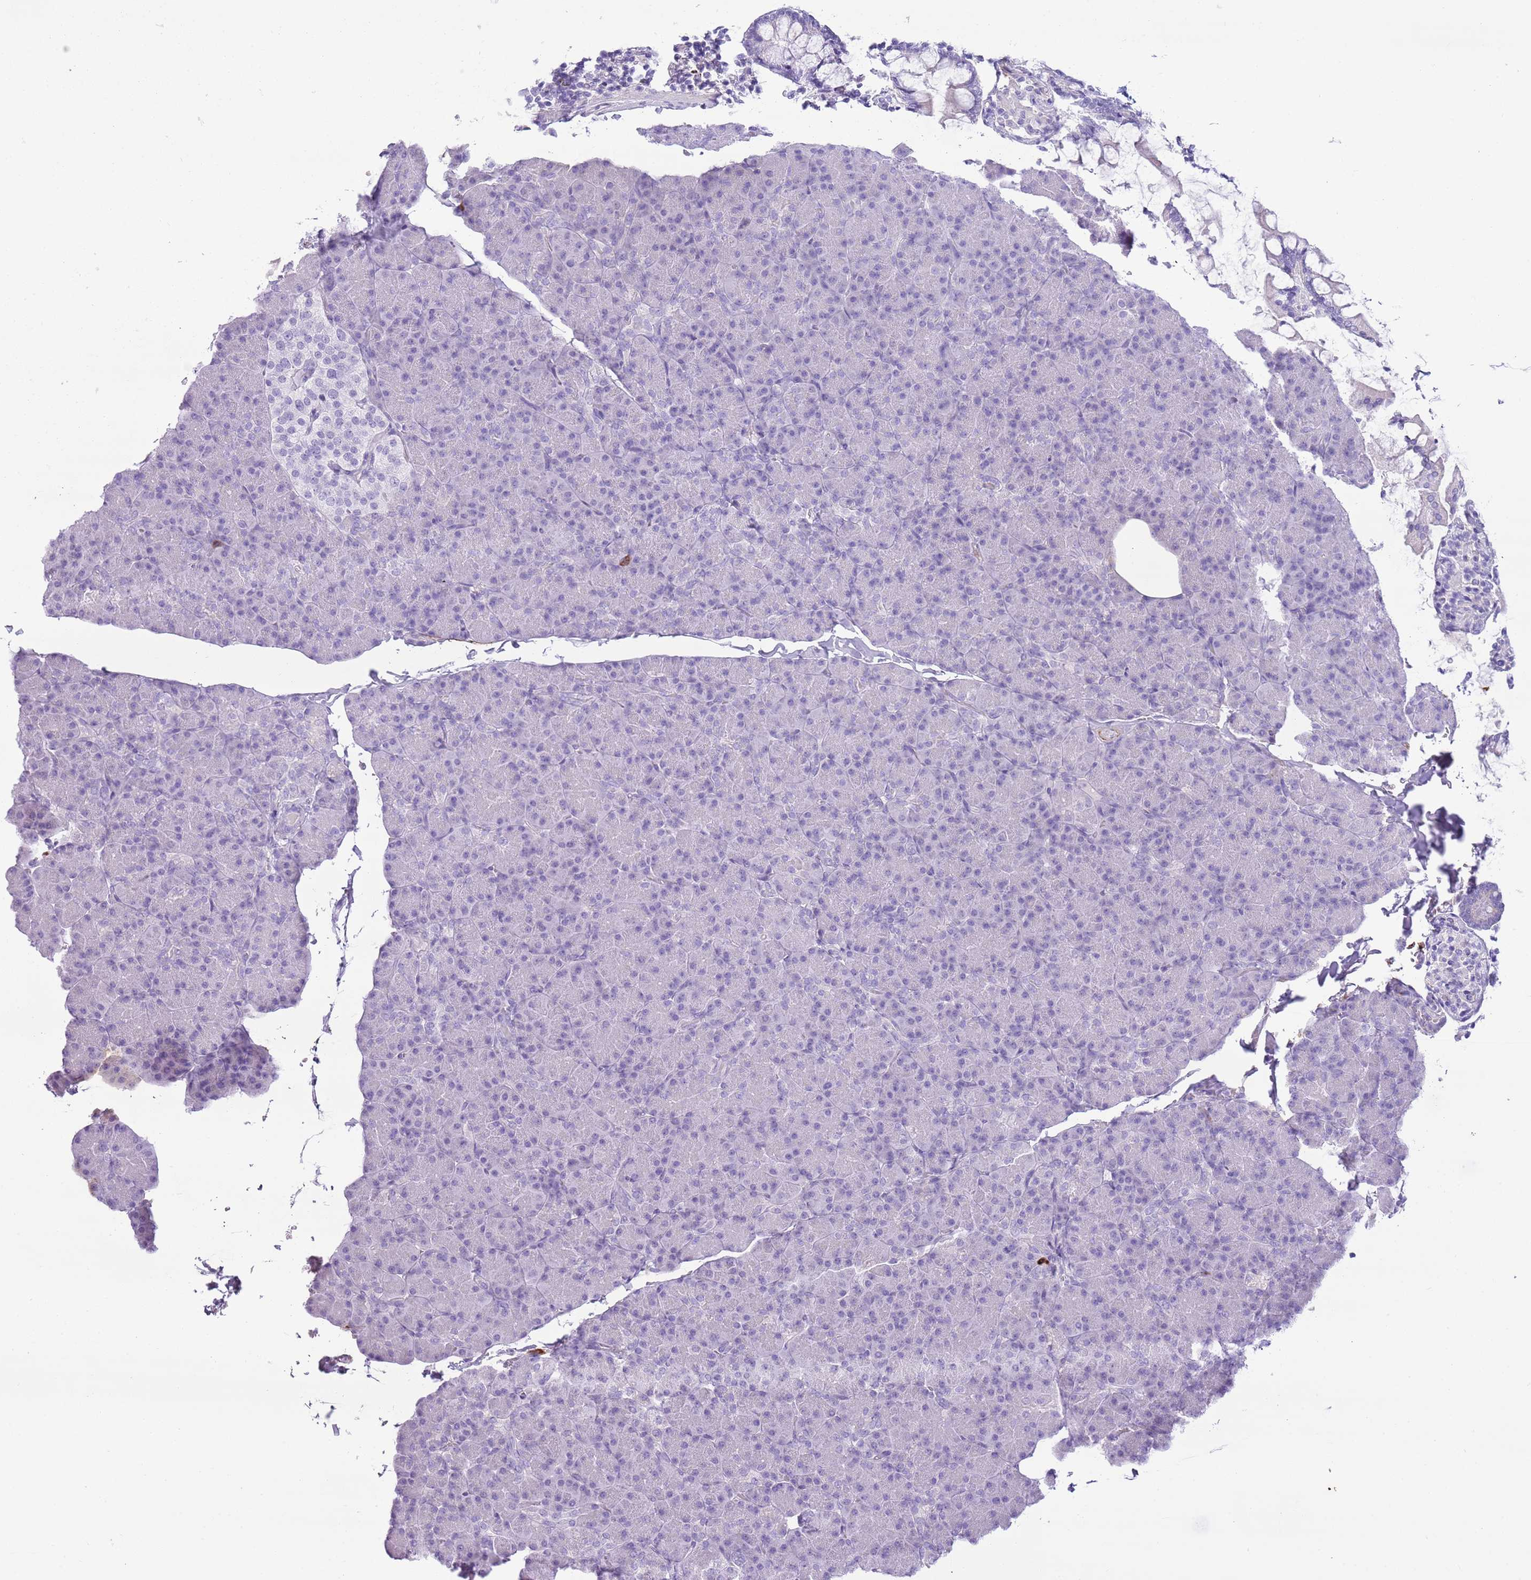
{"staining": {"intensity": "negative", "quantity": "none", "location": "none"}, "tissue": "pancreas", "cell_type": "Exocrine glandular cells", "image_type": "normal", "snomed": [{"axis": "morphology", "description": "Normal tissue, NOS"}, {"axis": "topography", "description": "Pancreas"}], "caption": "This image is of normal pancreas stained with immunohistochemistry (IHC) to label a protein in brown with the nuclei are counter-stained blue. There is no positivity in exocrine glandular cells. Nuclei are stained in blue.", "gene": "CD177", "patient": {"sex": "female", "age": 43}}